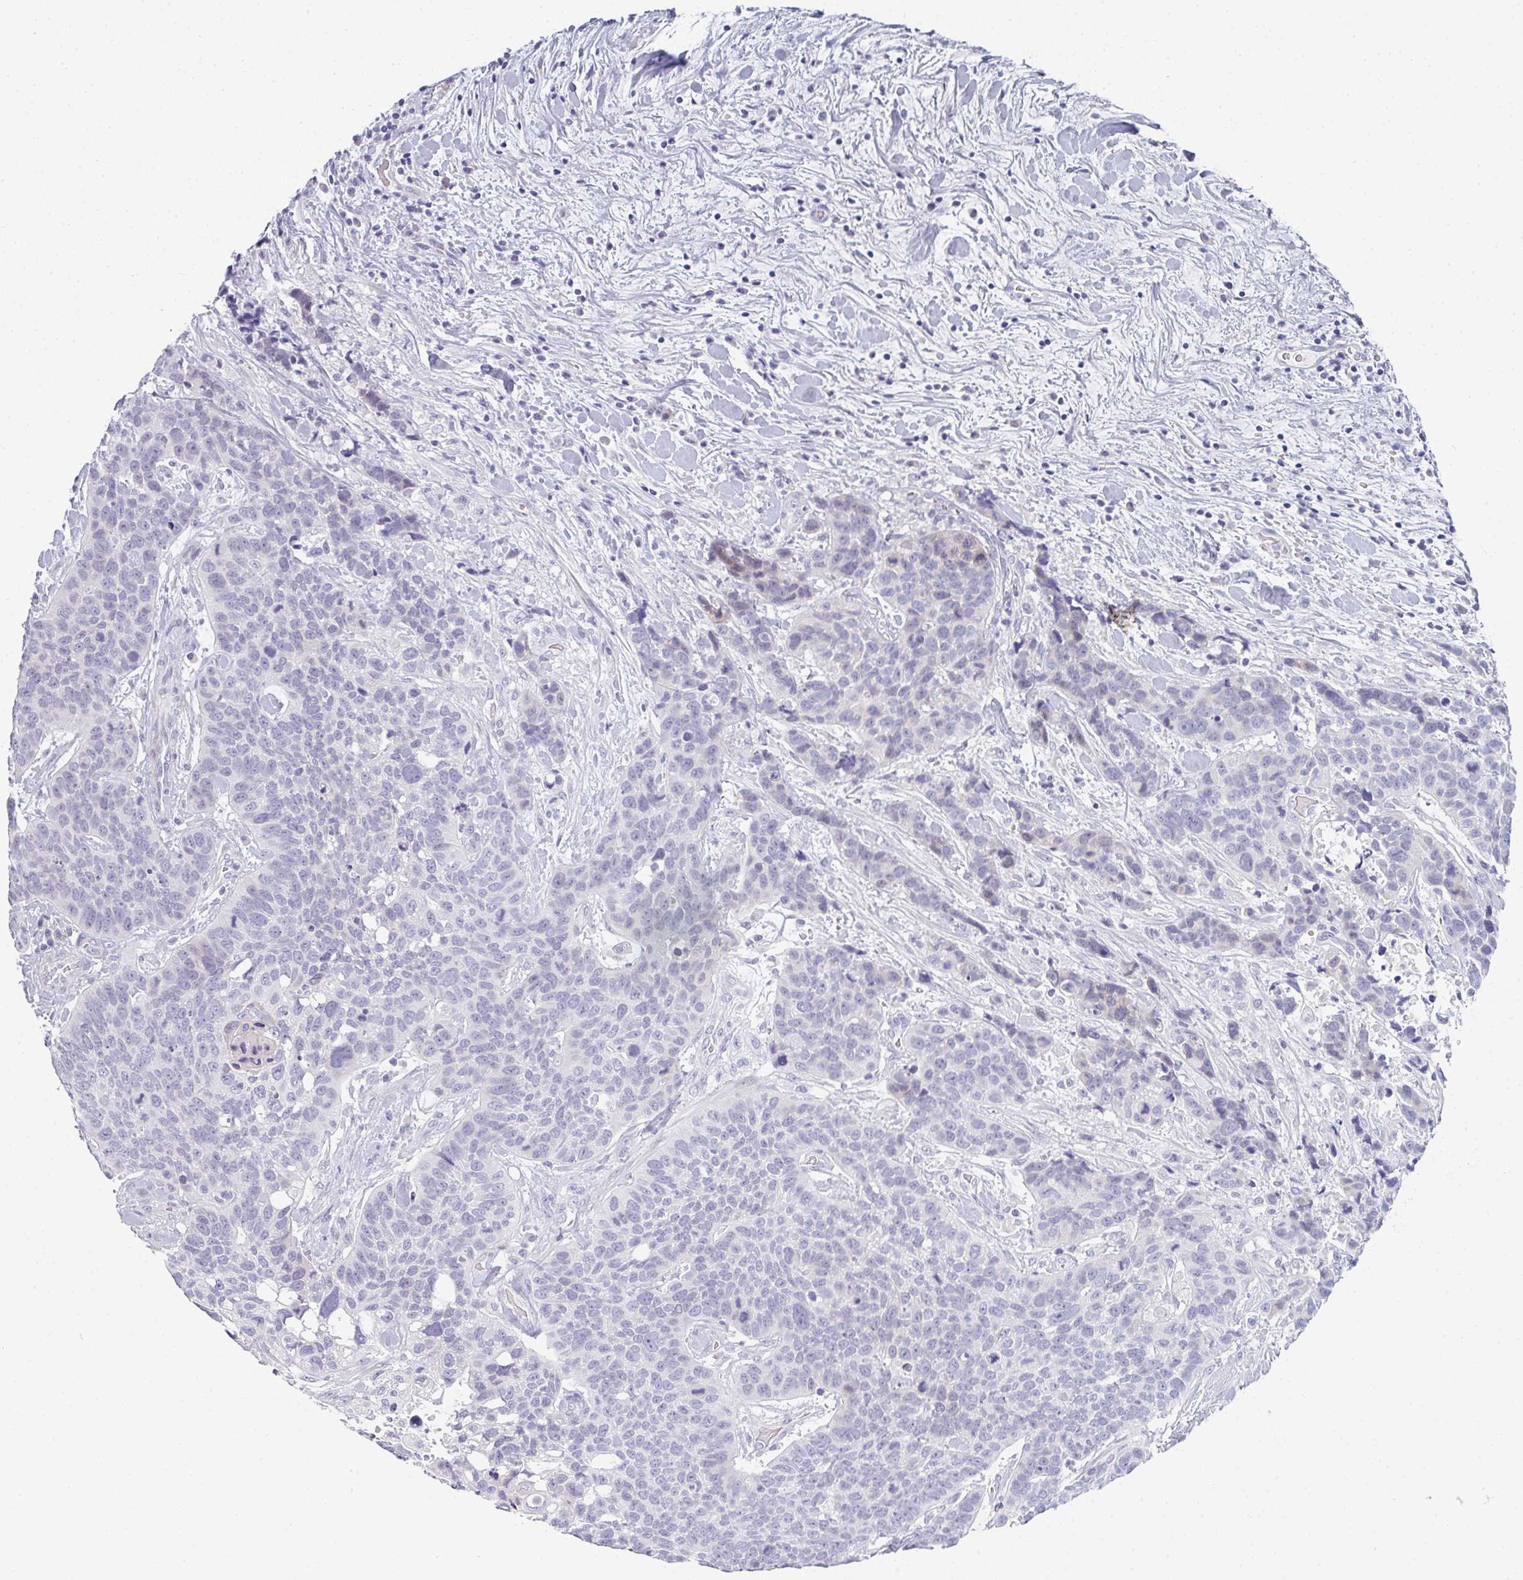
{"staining": {"intensity": "negative", "quantity": "none", "location": "none"}, "tissue": "lung cancer", "cell_type": "Tumor cells", "image_type": "cancer", "snomed": [{"axis": "morphology", "description": "Squamous cell carcinoma, NOS"}, {"axis": "topography", "description": "Lung"}], "caption": "Immunohistochemistry image of neoplastic tissue: human squamous cell carcinoma (lung) stained with DAB (3,3'-diaminobenzidine) shows no significant protein positivity in tumor cells.", "gene": "NEU2", "patient": {"sex": "male", "age": 62}}